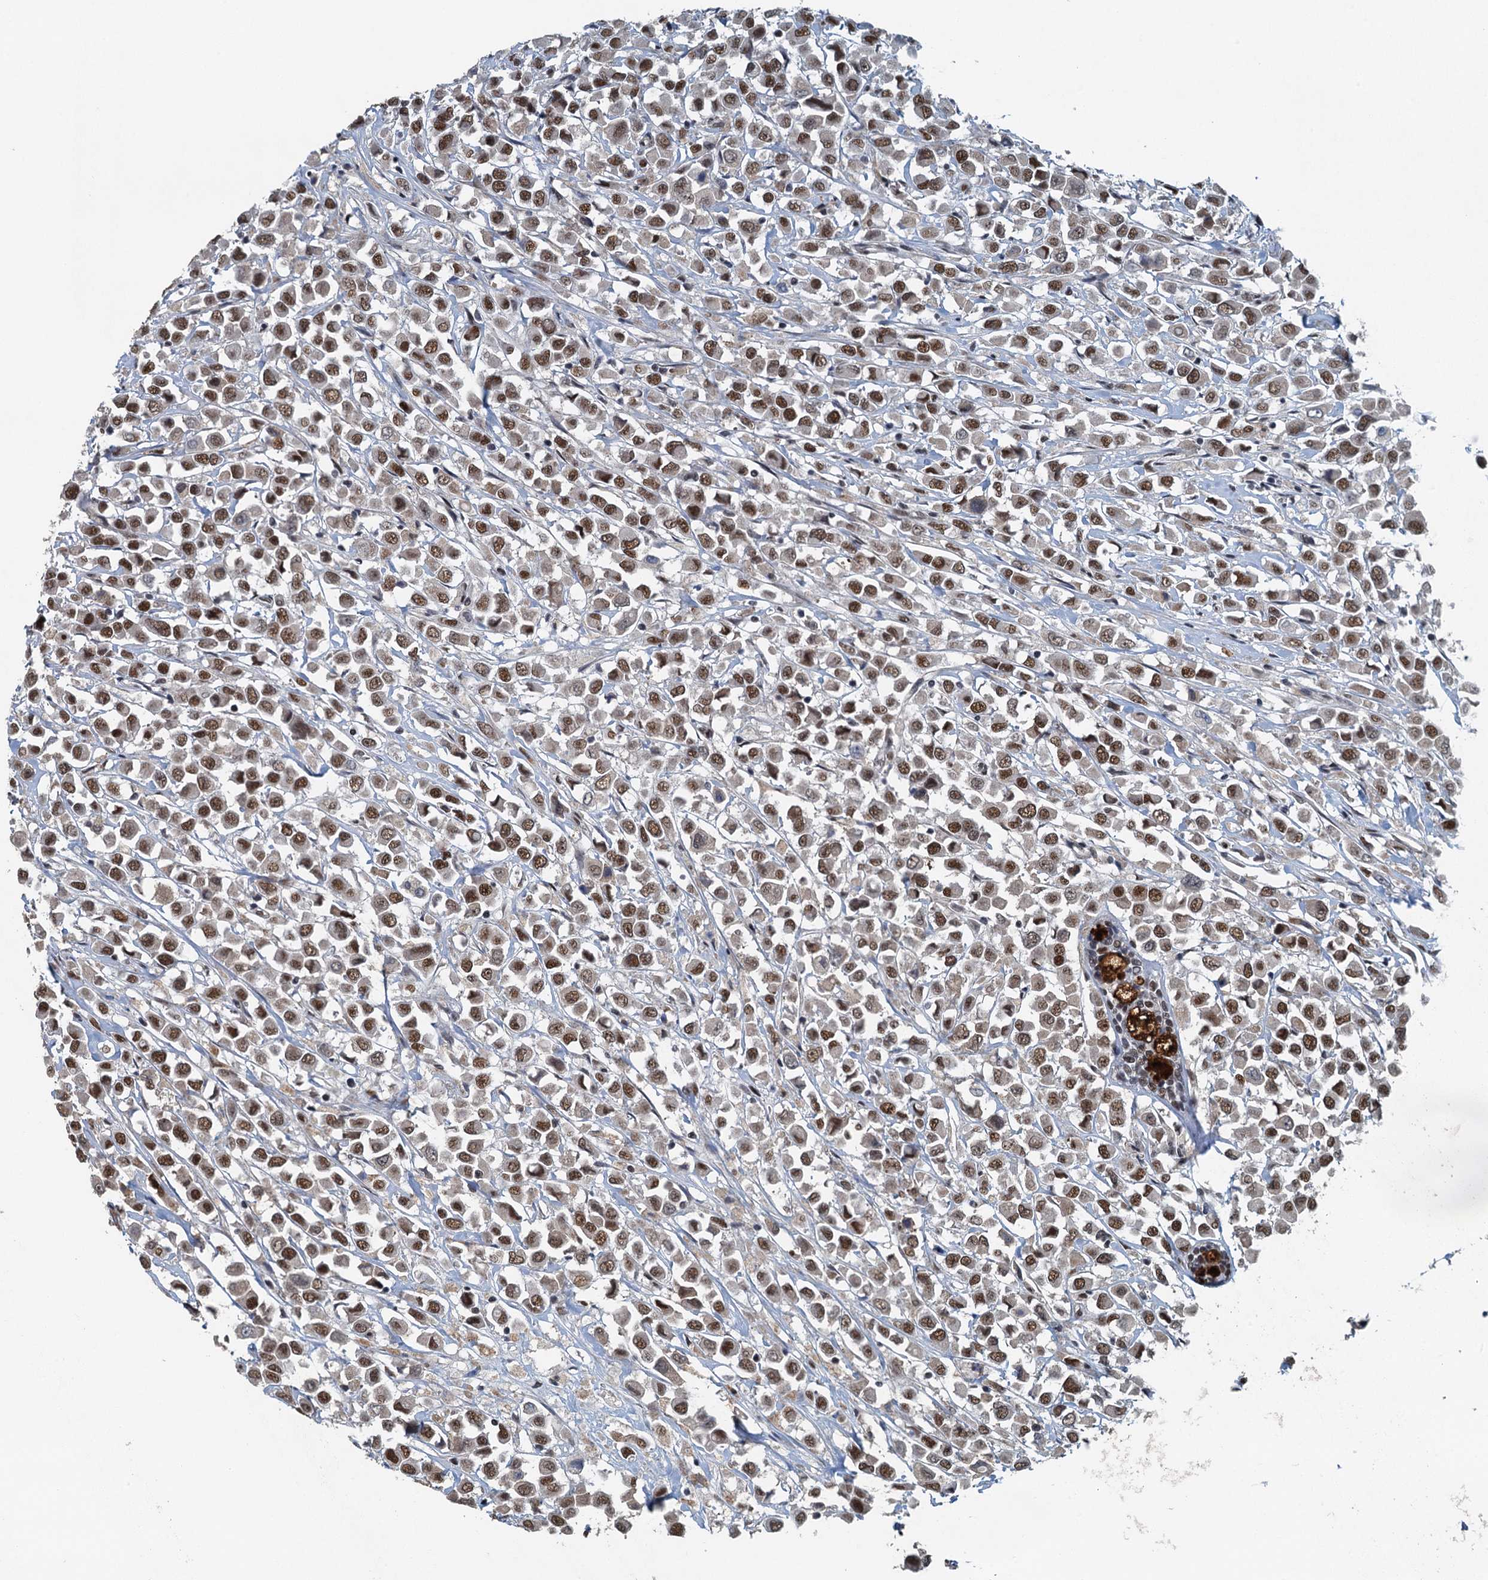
{"staining": {"intensity": "moderate", "quantity": ">75%", "location": "nuclear"}, "tissue": "breast cancer", "cell_type": "Tumor cells", "image_type": "cancer", "snomed": [{"axis": "morphology", "description": "Duct carcinoma"}, {"axis": "topography", "description": "Breast"}], "caption": "This is an image of IHC staining of breast cancer (invasive ductal carcinoma), which shows moderate expression in the nuclear of tumor cells.", "gene": "MTA3", "patient": {"sex": "female", "age": 61}}